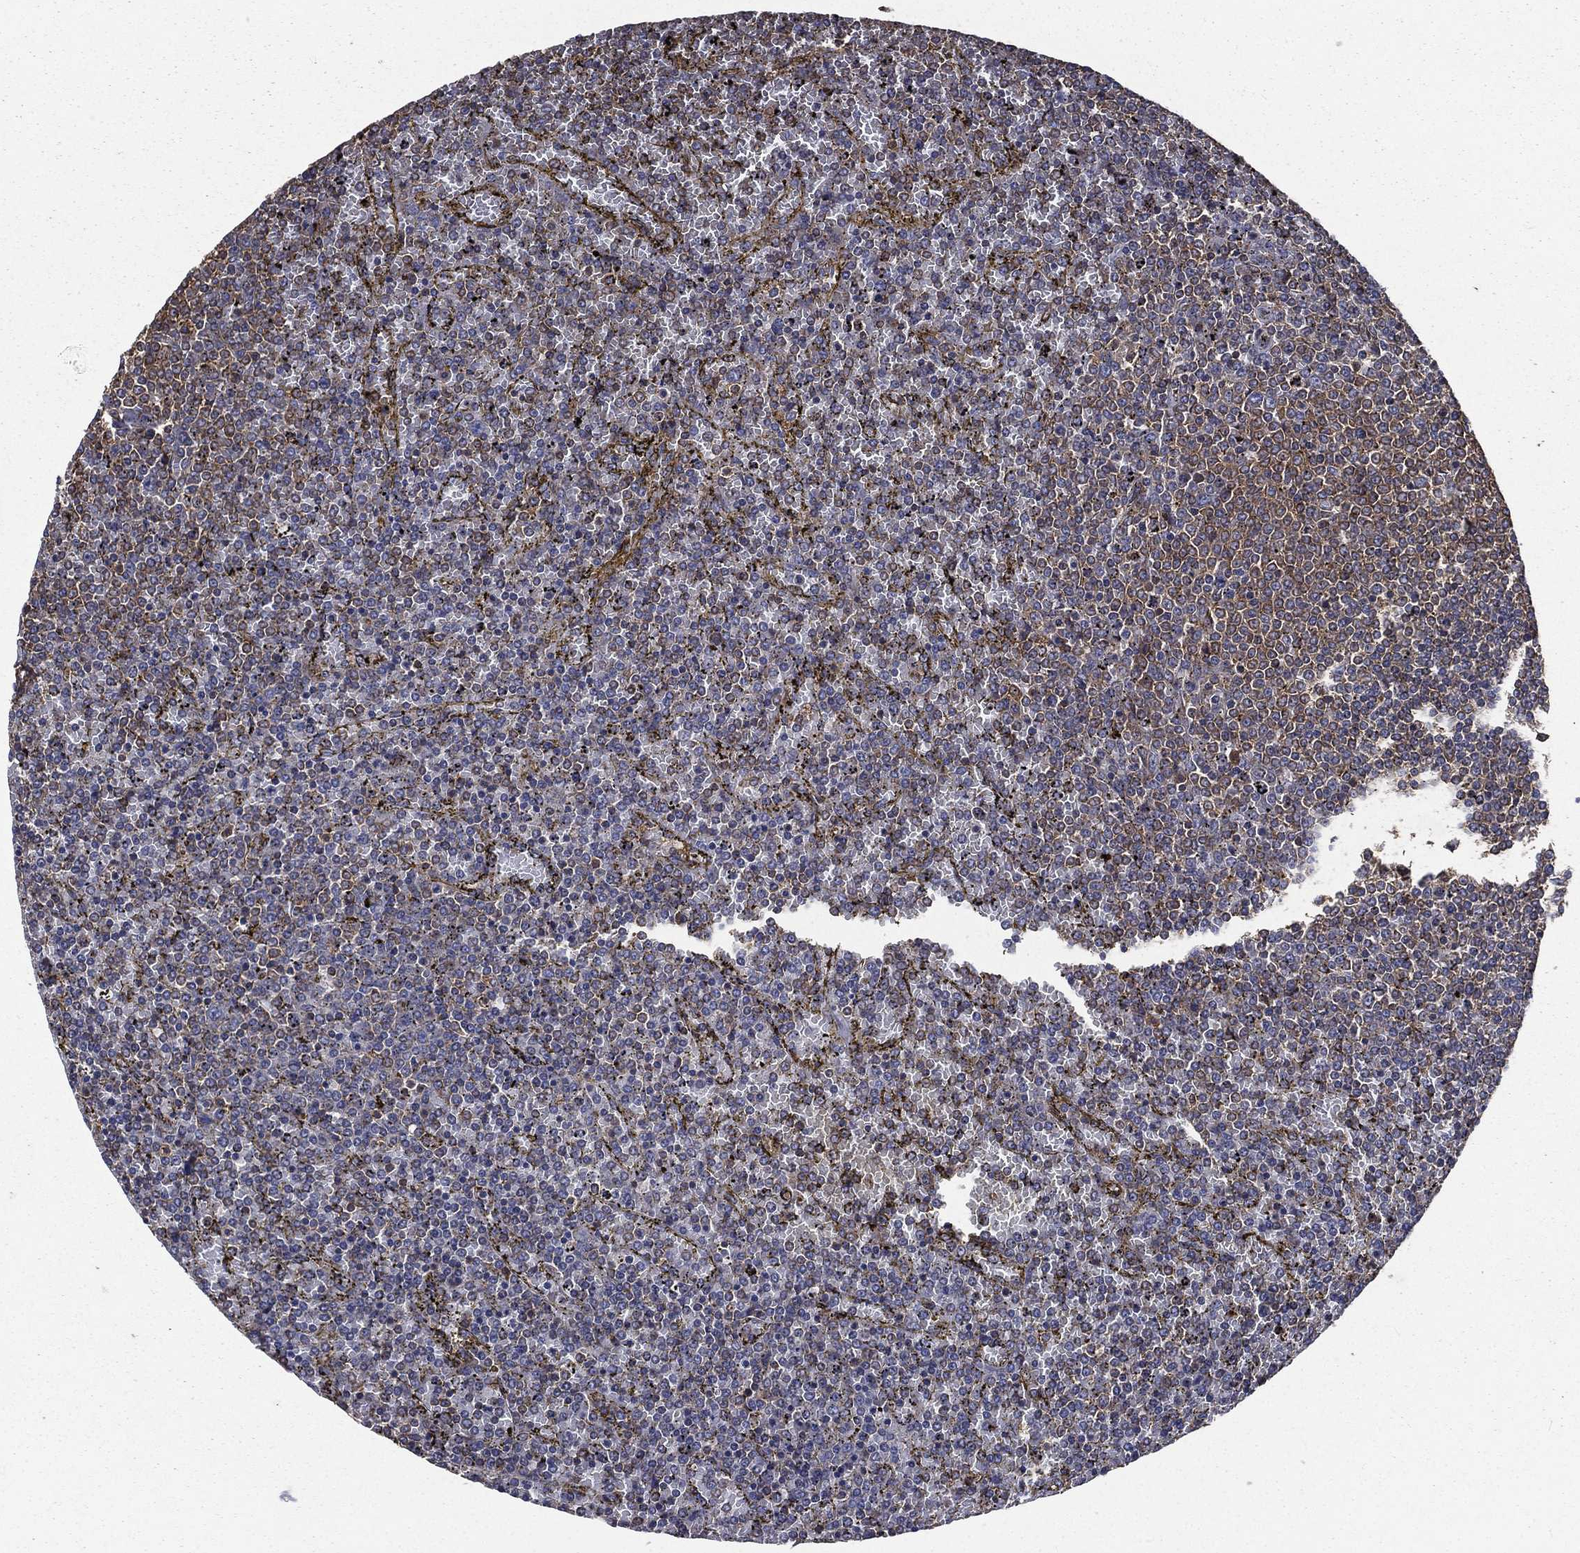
{"staining": {"intensity": "negative", "quantity": "none", "location": "none"}, "tissue": "lymphoma", "cell_type": "Tumor cells", "image_type": "cancer", "snomed": [{"axis": "morphology", "description": "Malignant lymphoma, non-Hodgkin's type, Low grade"}, {"axis": "topography", "description": "Spleen"}], "caption": "Immunohistochemistry (IHC) of human low-grade malignant lymphoma, non-Hodgkin's type demonstrates no positivity in tumor cells.", "gene": "SARS1", "patient": {"sex": "female", "age": 77}}